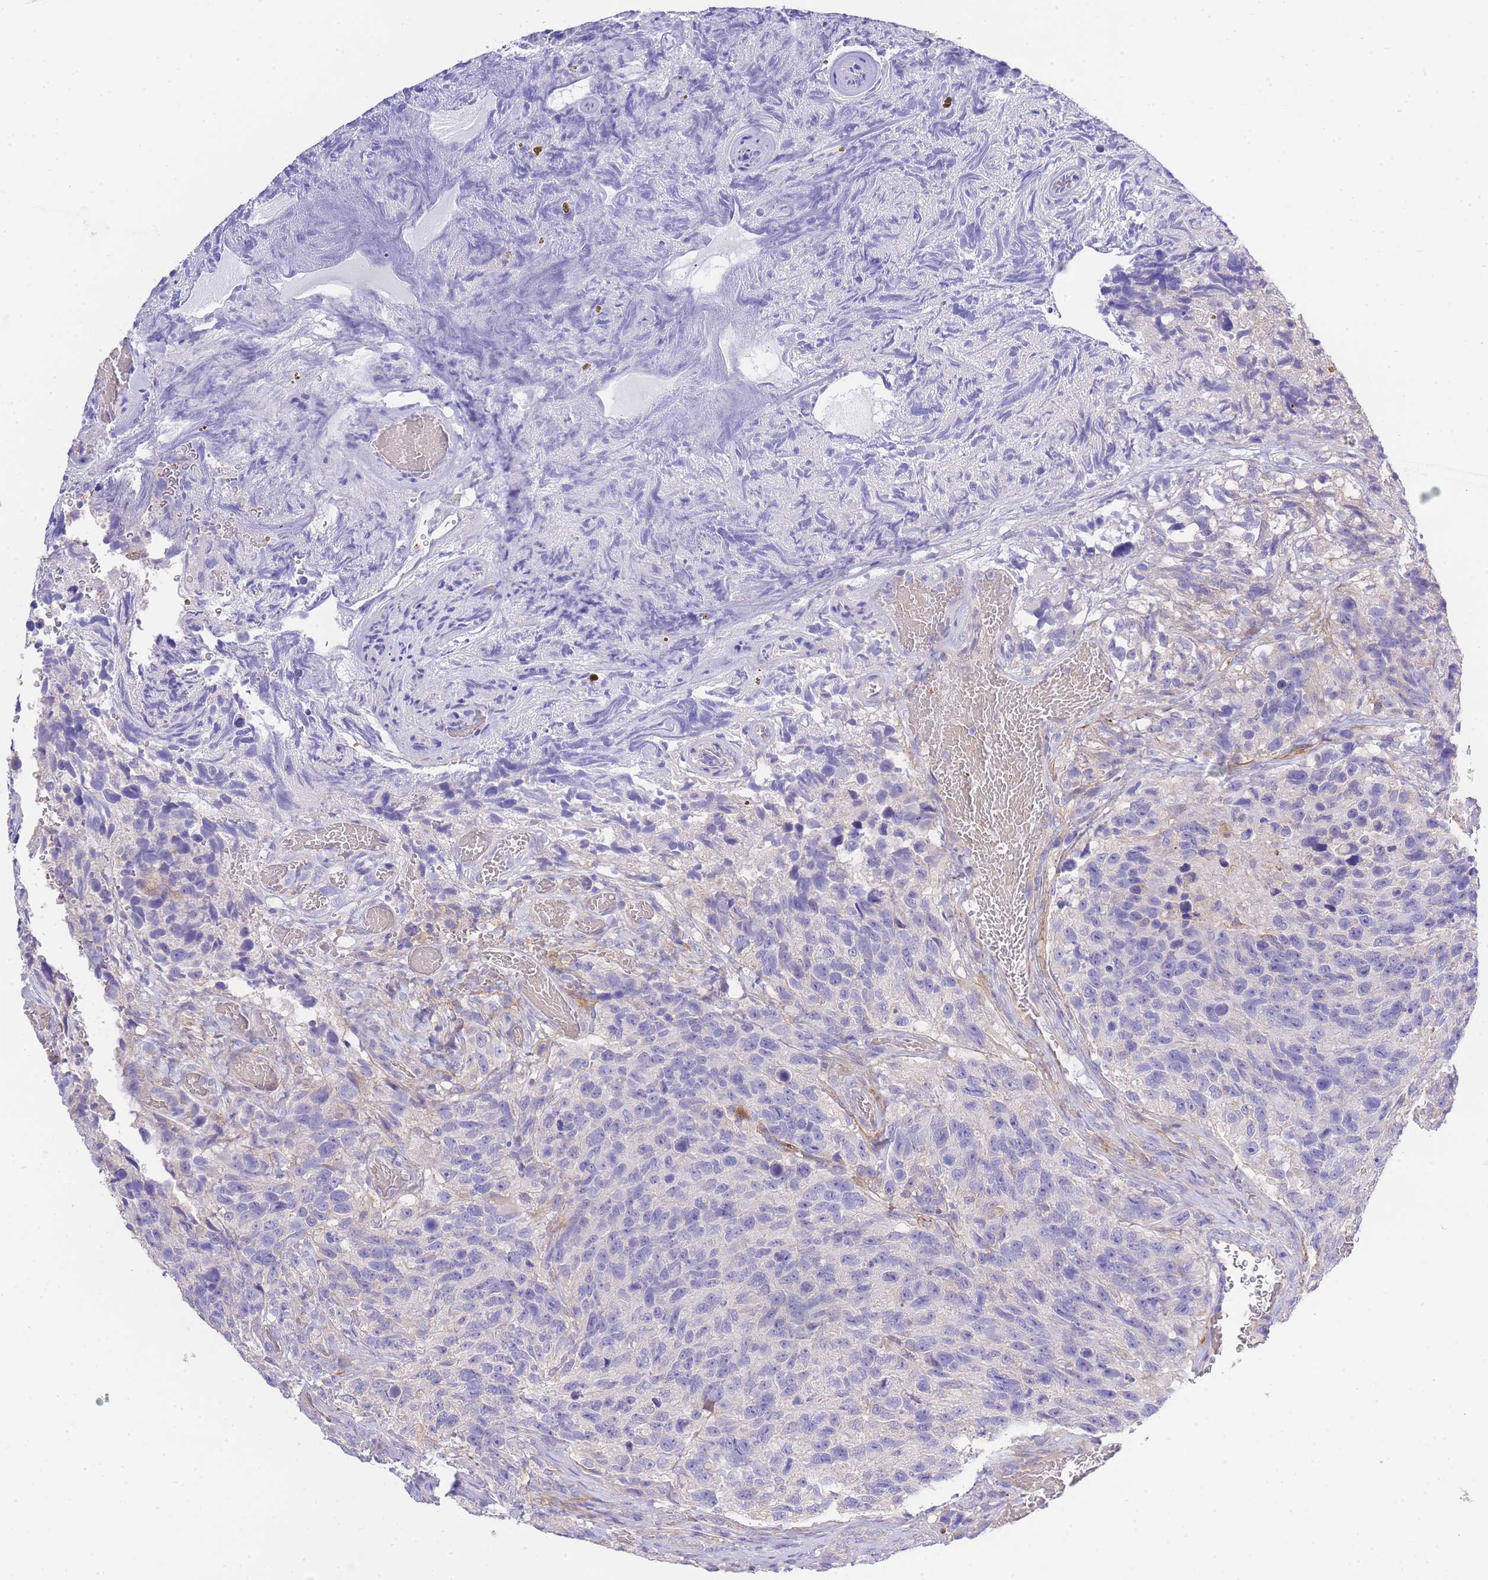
{"staining": {"intensity": "negative", "quantity": "none", "location": "none"}, "tissue": "glioma", "cell_type": "Tumor cells", "image_type": "cancer", "snomed": [{"axis": "morphology", "description": "Glioma, malignant, High grade"}, {"axis": "topography", "description": "Brain"}], "caption": "IHC of glioma exhibits no staining in tumor cells.", "gene": "INSYN2B", "patient": {"sex": "male", "age": 69}}